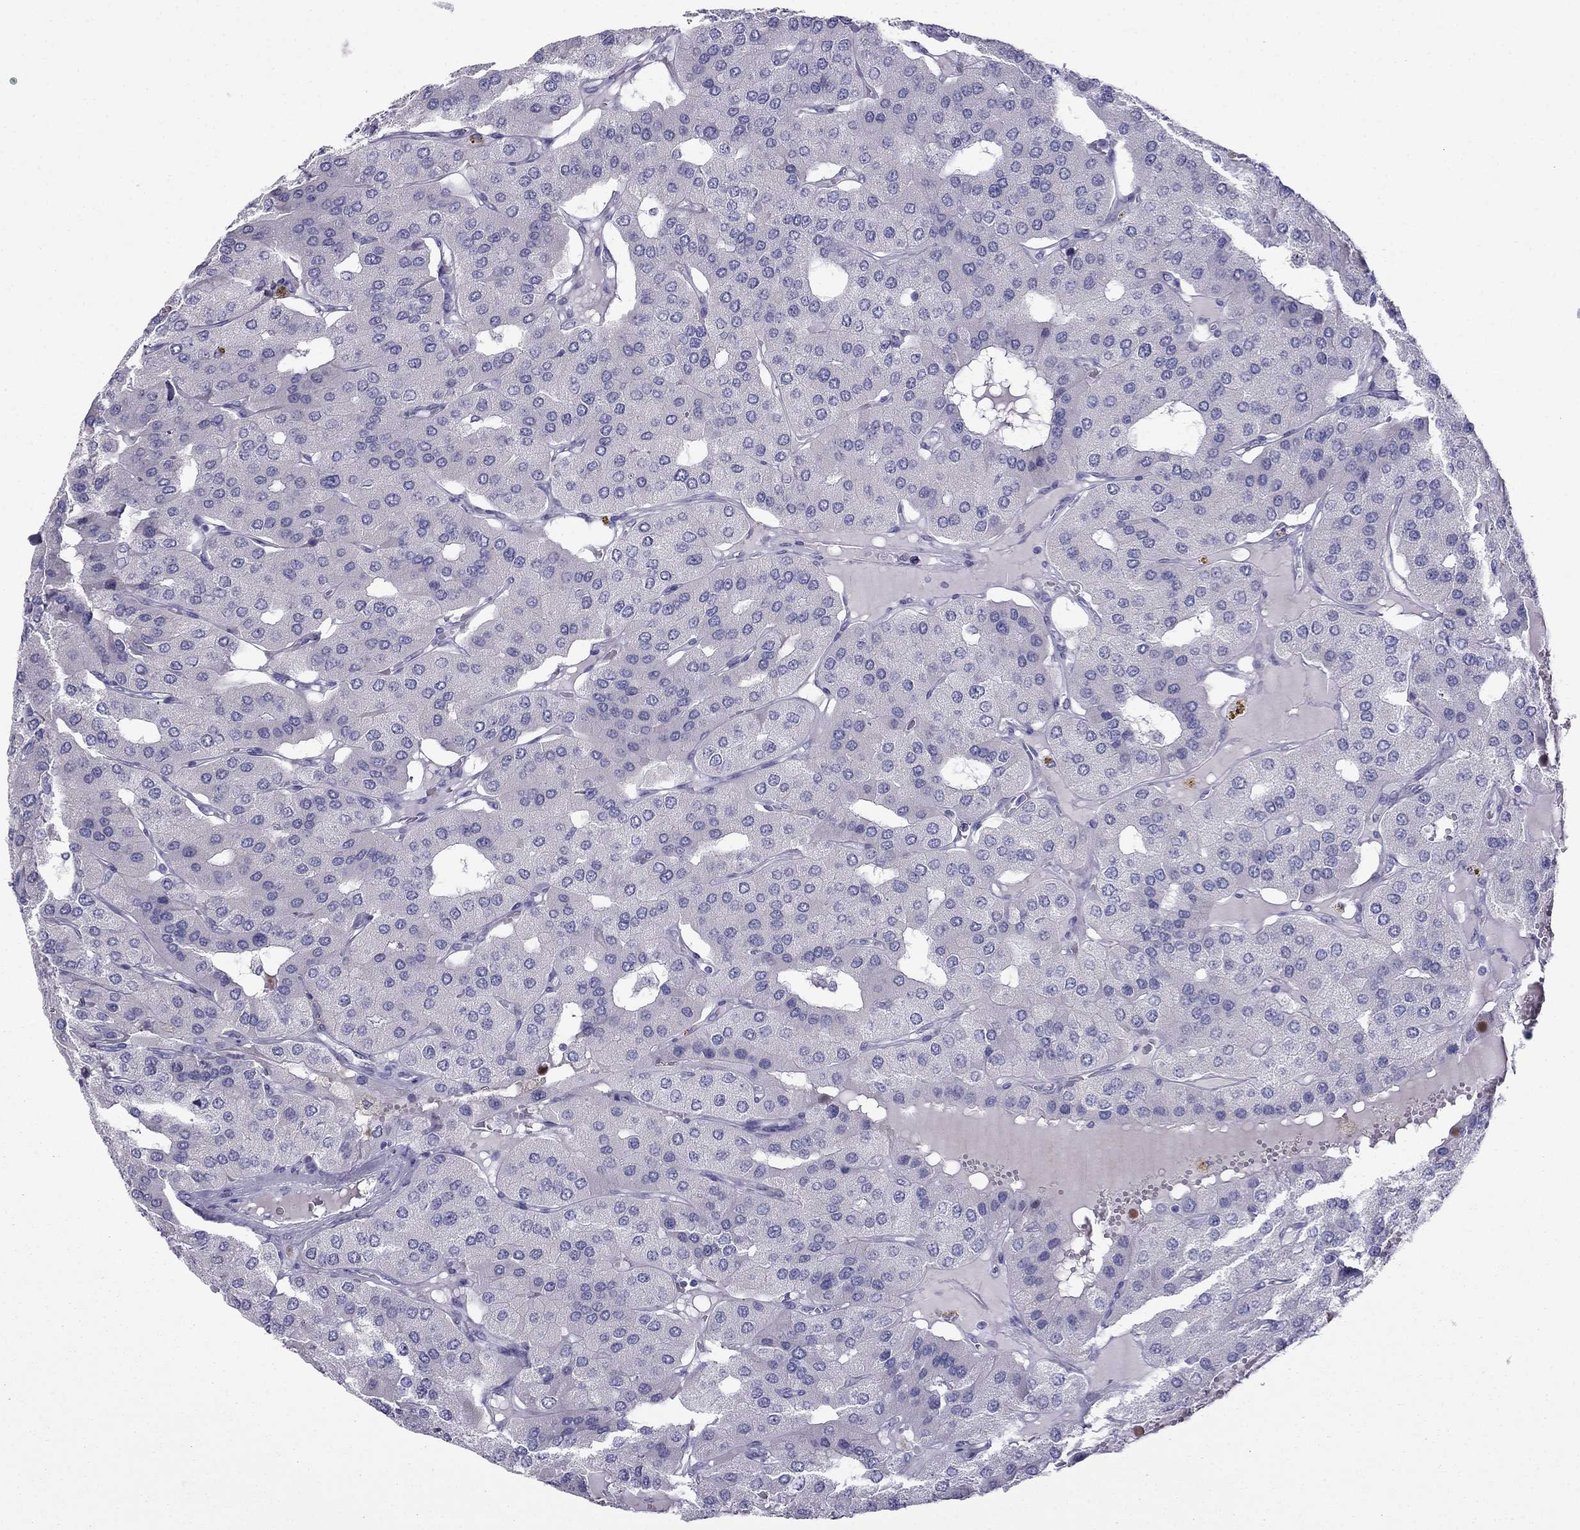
{"staining": {"intensity": "negative", "quantity": "none", "location": "none"}, "tissue": "parathyroid gland", "cell_type": "Glandular cells", "image_type": "normal", "snomed": [{"axis": "morphology", "description": "Normal tissue, NOS"}, {"axis": "morphology", "description": "Adenoma, NOS"}, {"axis": "topography", "description": "Parathyroid gland"}], "caption": "Glandular cells show no significant positivity in unremarkable parathyroid gland. The staining is performed using DAB brown chromogen with nuclei counter-stained in using hematoxylin.", "gene": "ERC2", "patient": {"sex": "female", "age": 86}}